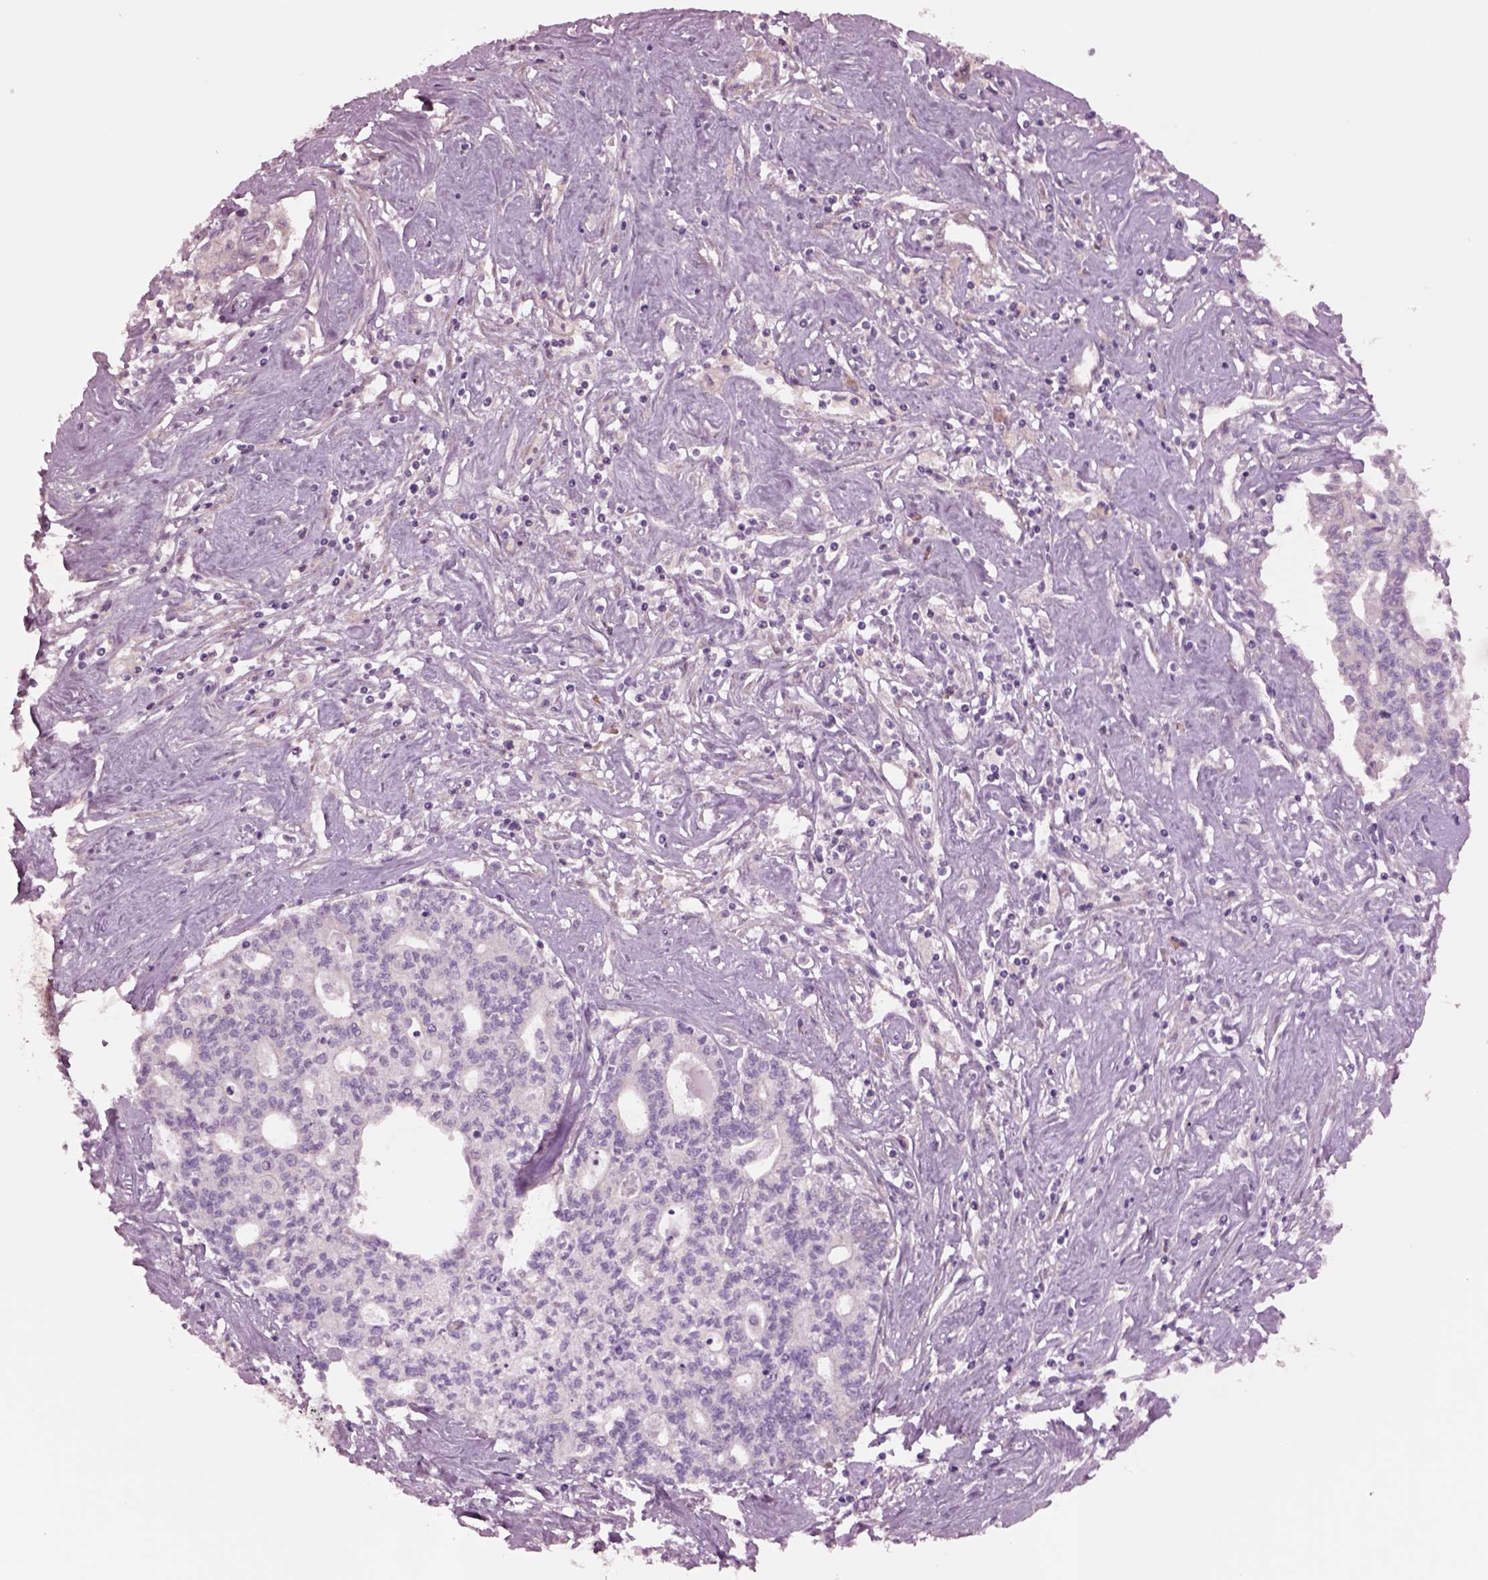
{"staining": {"intensity": "negative", "quantity": "none", "location": "none"}, "tissue": "liver cancer", "cell_type": "Tumor cells", "image_type": "cancer", "snomed": [{"axis": "morphology", "description": "Cholangiocarcinoma"}, {"axis": "topography", "description": "Liver"}], "caption": "High power microscopy photomicrograph of an immunohistochemistry photomicrograph of liver cancer (cholangiocarcinoma), revealing no significant positivity in tumor cells.", "gene": "HTR1B", "patient": {"sex": "female", "age": 61}}